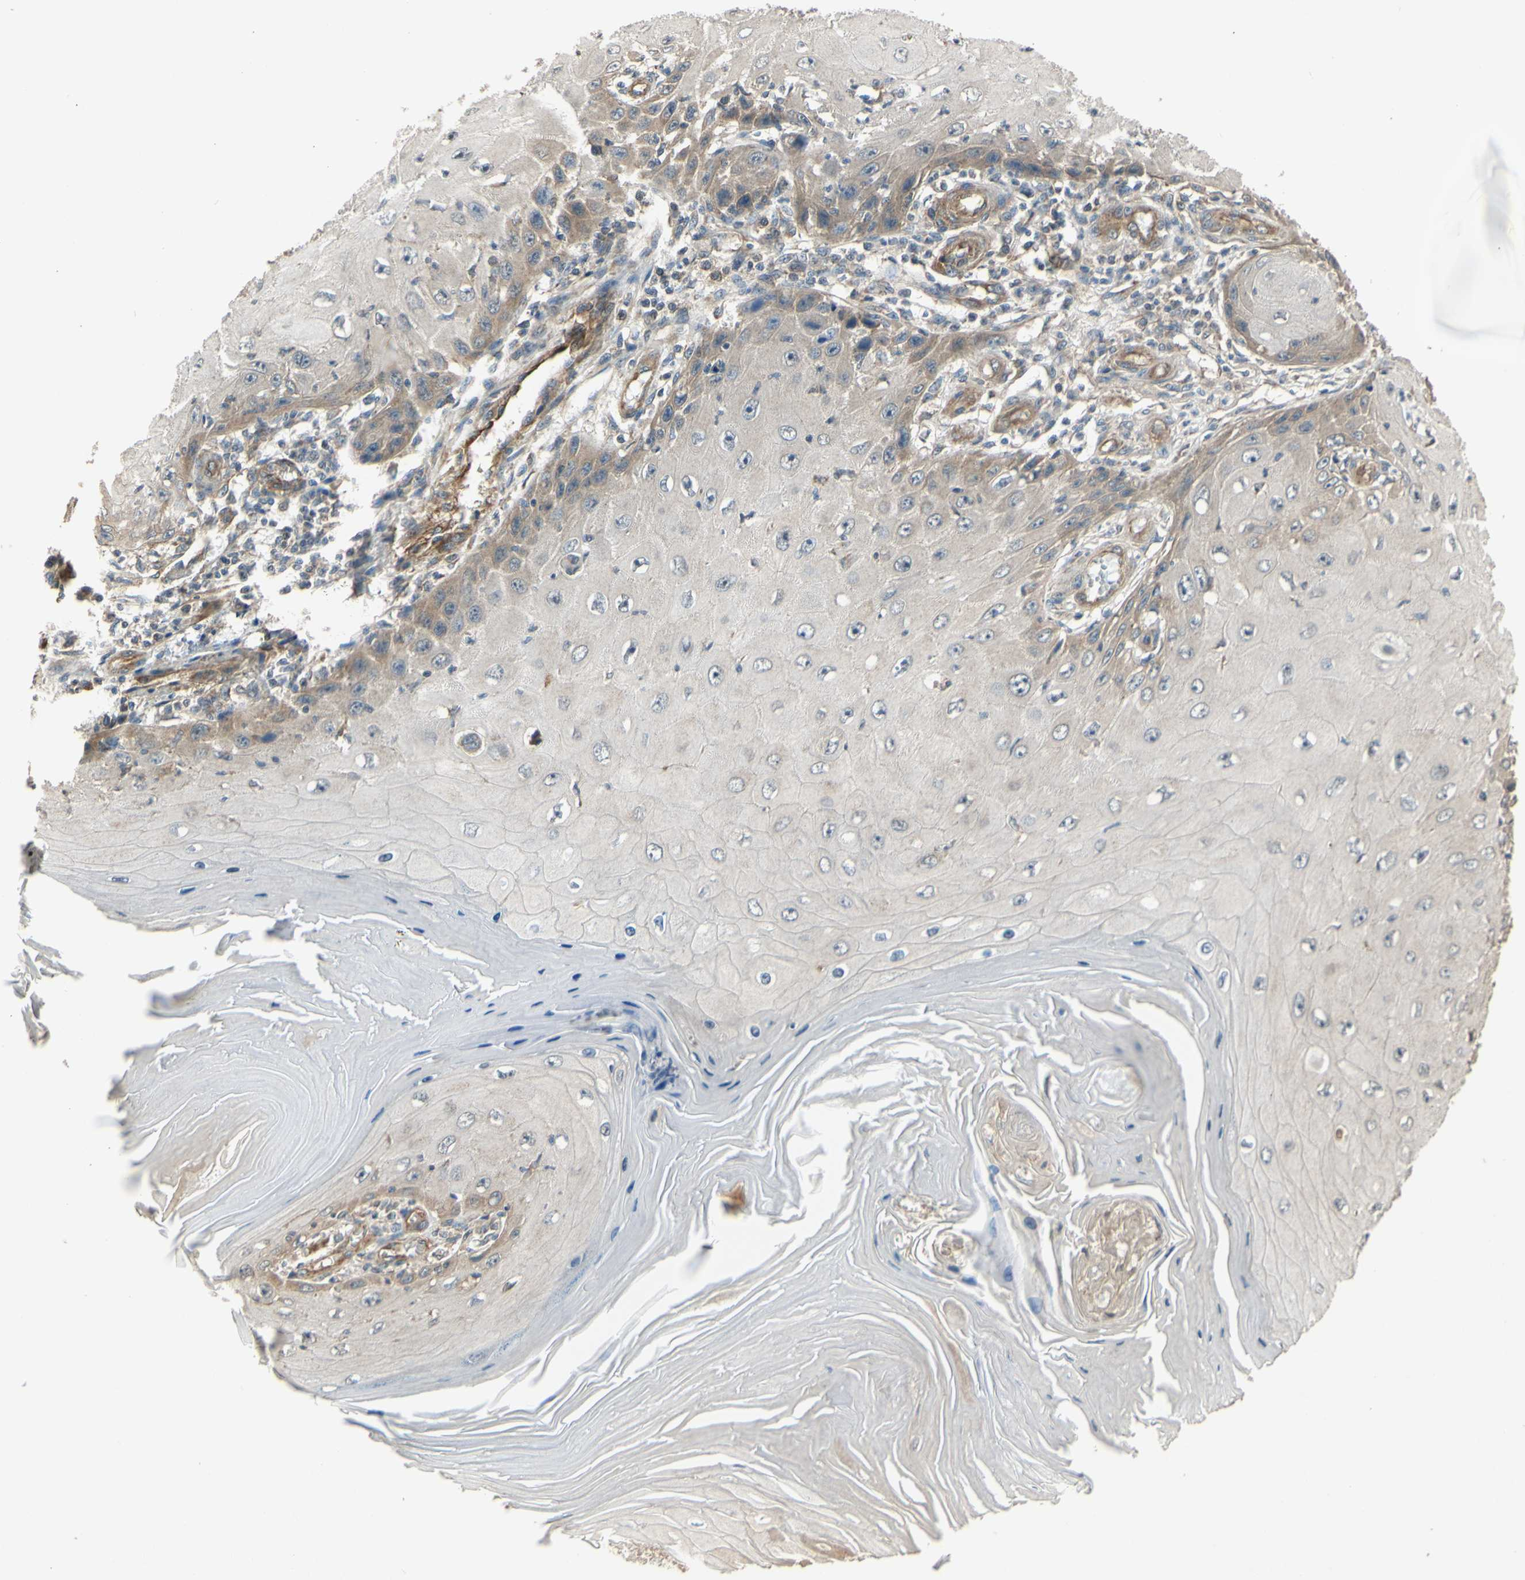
{"staining": {"intensity": "weak", "quantity": "<25%", "location": "cytoplasmic/membranous"}, "tissue": "skin cancer", "cell_type": "Tumor cells", "image_type": "cancer", "snomed": [{"axis": "morphology", "description": "Squamous cell carcinoma, NOS"}, {"axis": "topography", "description": "Skin"}], "caption": "Immunohistochemistry histopathology image of neoplastic tissue: human squamous cell carcinoma (skin) stained with DAB exhibits no significant protein expression in tumor cells.", "gene": "EFNB2", "patient": {"sex": "female", "age": 73}}